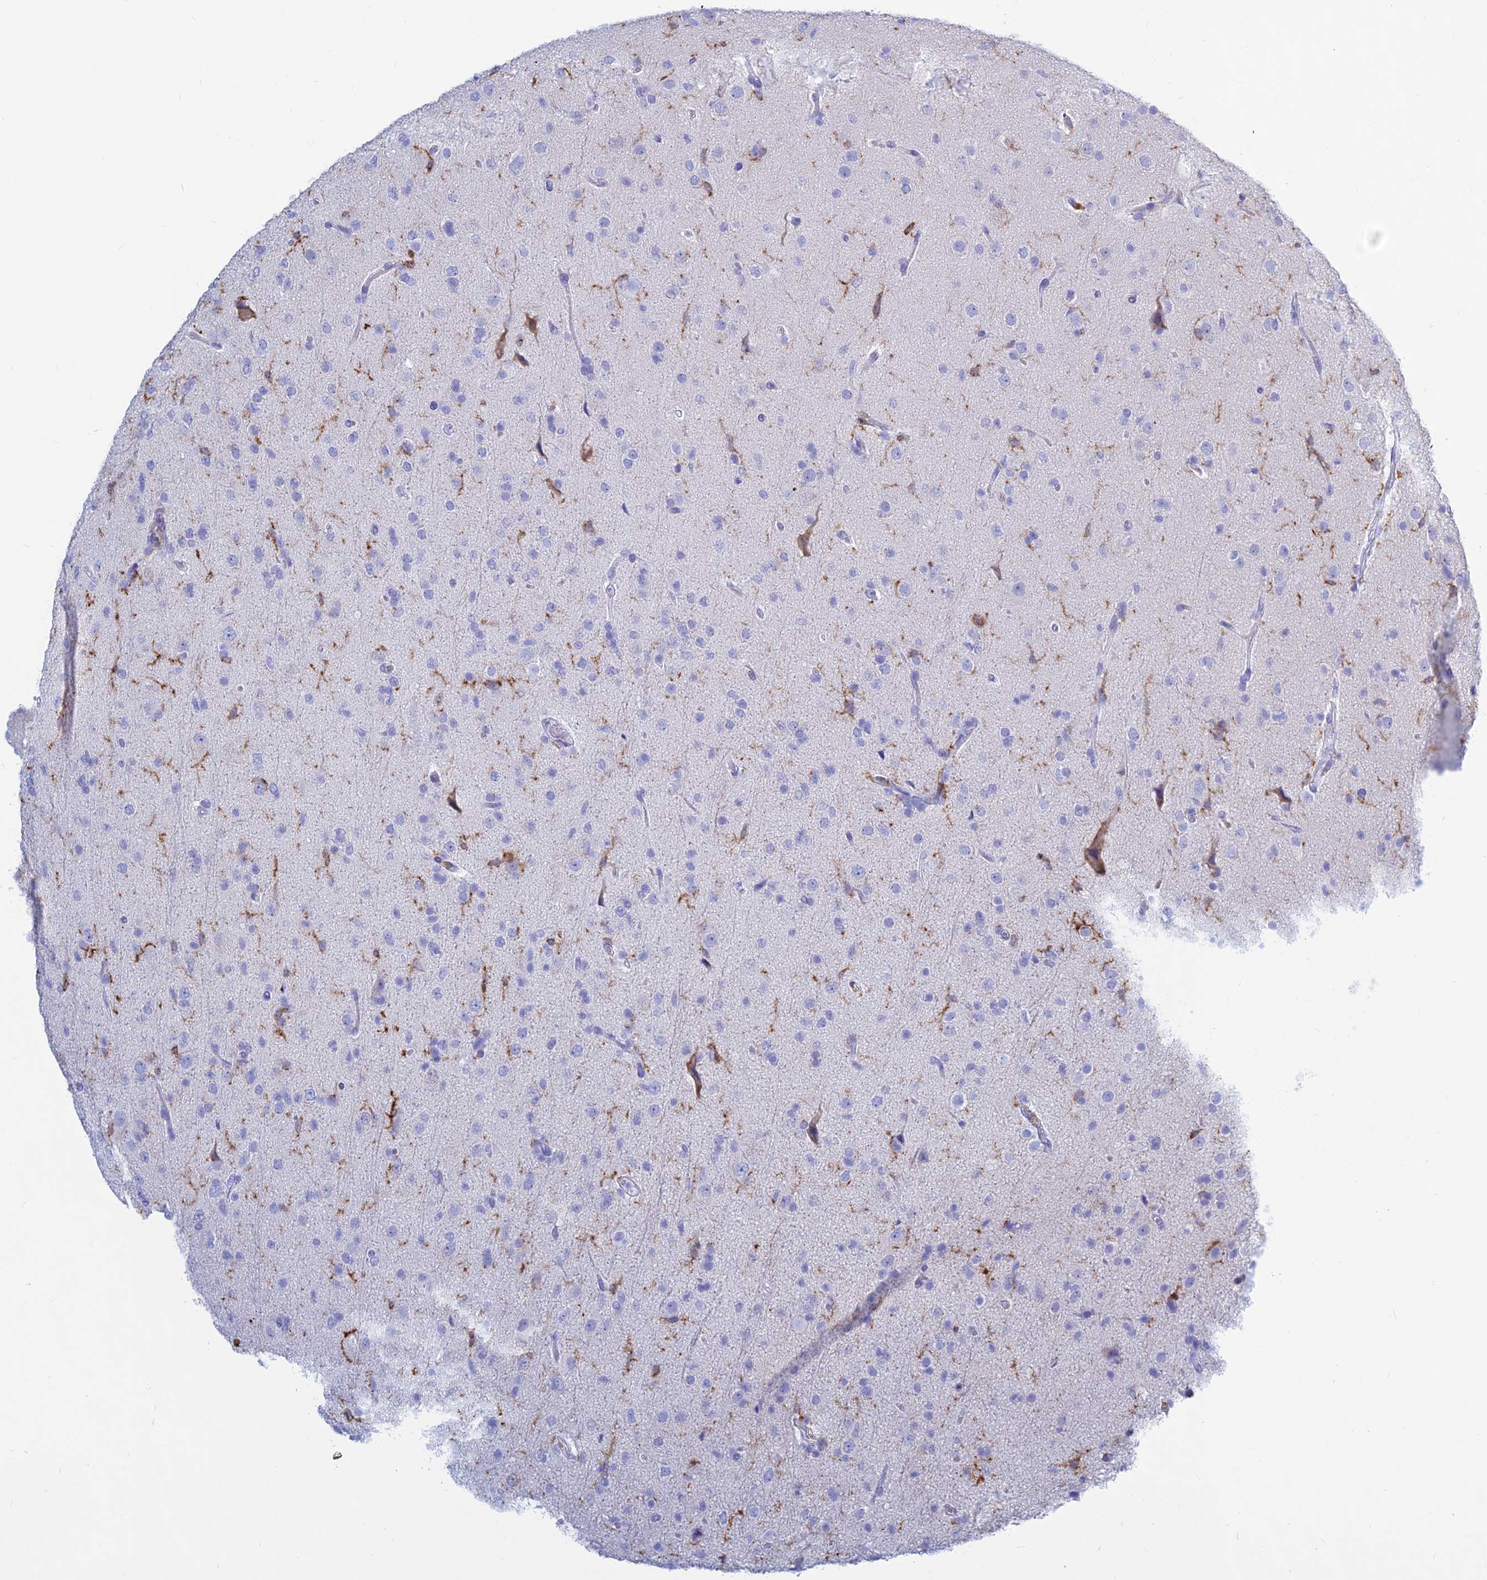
{"staining": {"intensity": "negative", "quantity": "none", "location": "none"}, "tissue": "glioma", "cell_type": "Tumor cells", "image_type": "cancer", "snomed": [{"axis": "morphology", "description": "Glioma, malignant, Low grade"}, {"axis": "topography", "description": "Brain"}], "caption": "Histopathology image shows no protein positivity in tumor cells of malignant glioma (low-grade) tissue.", "gene": "HLA-DRB1", "patient": {"sex": "male", "age": 65}}